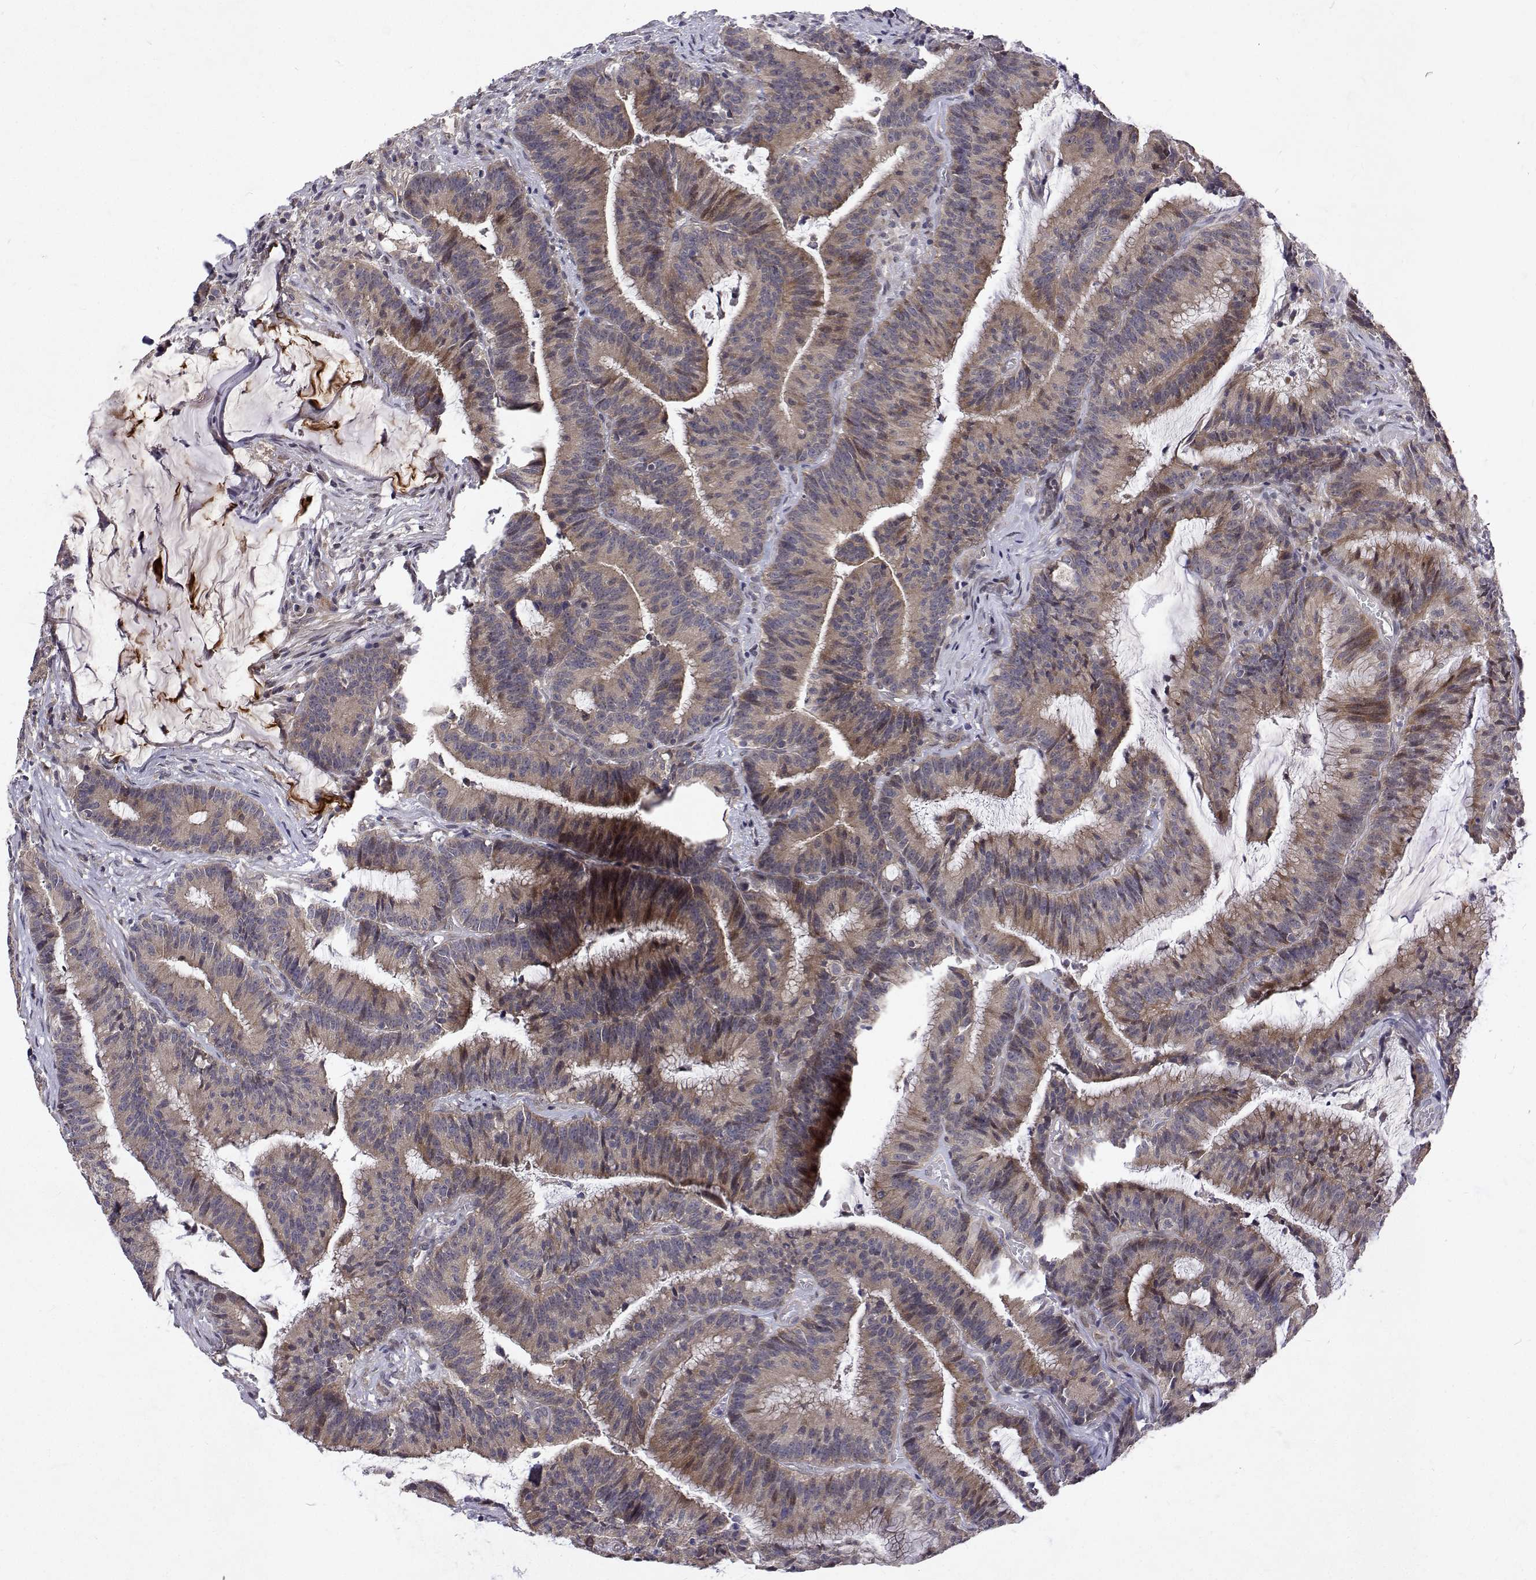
{"staining": {"intensity": "weak", "quantity": "25%-75%", "location": "cytoplasmic/membranous"}, "tissue": "colorectal cancer", "cell_type": "Tumor cells", "image_type": "cancer", "snomed": [{"axis": "morphology", "description": "Adenocarcinoma, NOS"}, {"axis": "topography", "description": "Colon"}], "caption": "Brown immunohistochemical staining in human colorectal cancer displays weak cytoplasmic/membranous staining in approximately 25%-75% of tumor cells.", "gene": "ALKBH8", "patient": {"sex": "female", "age": 78}}